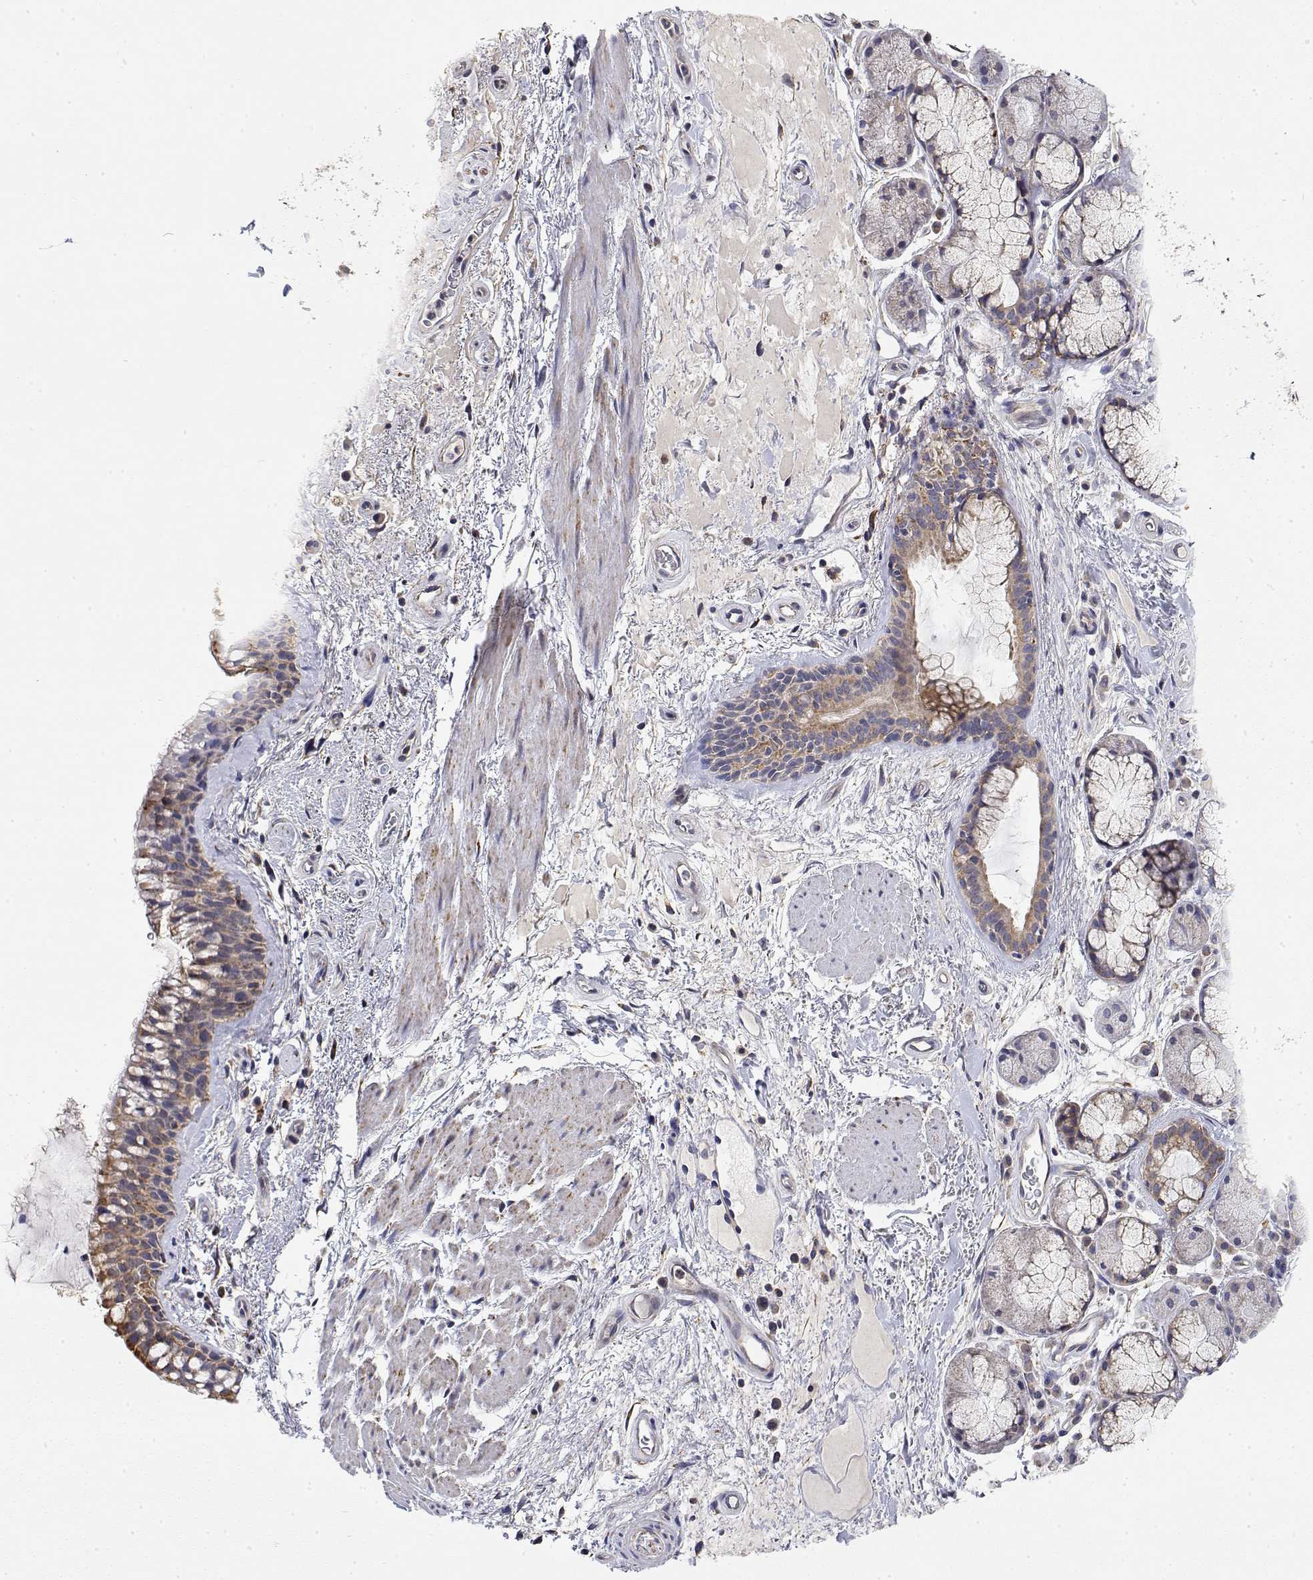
{"staining": {"intensity": "weak", "quantity": ">75%", "location": "cytoplasmic/membranous"}, "tissue": "bronchus", "cell_type": "Respiratory epithelial cells", "image_type": "normal", "snomed": [{"axis": "morphology", "description": "Normal tissue, NOS"}, {"axis": "topography", "description": "Bronchus"}], "caption": "Bronchus stained with DAB (3,3'-diaminobenzidine) immunohistochemistry (IHC) displays low levels of weak cytoplasmic/membranous staining in about >75% of respiratory epithelial cells.", "gene": "LONRF3", "patient": {"sex": "male", "age": 48}}